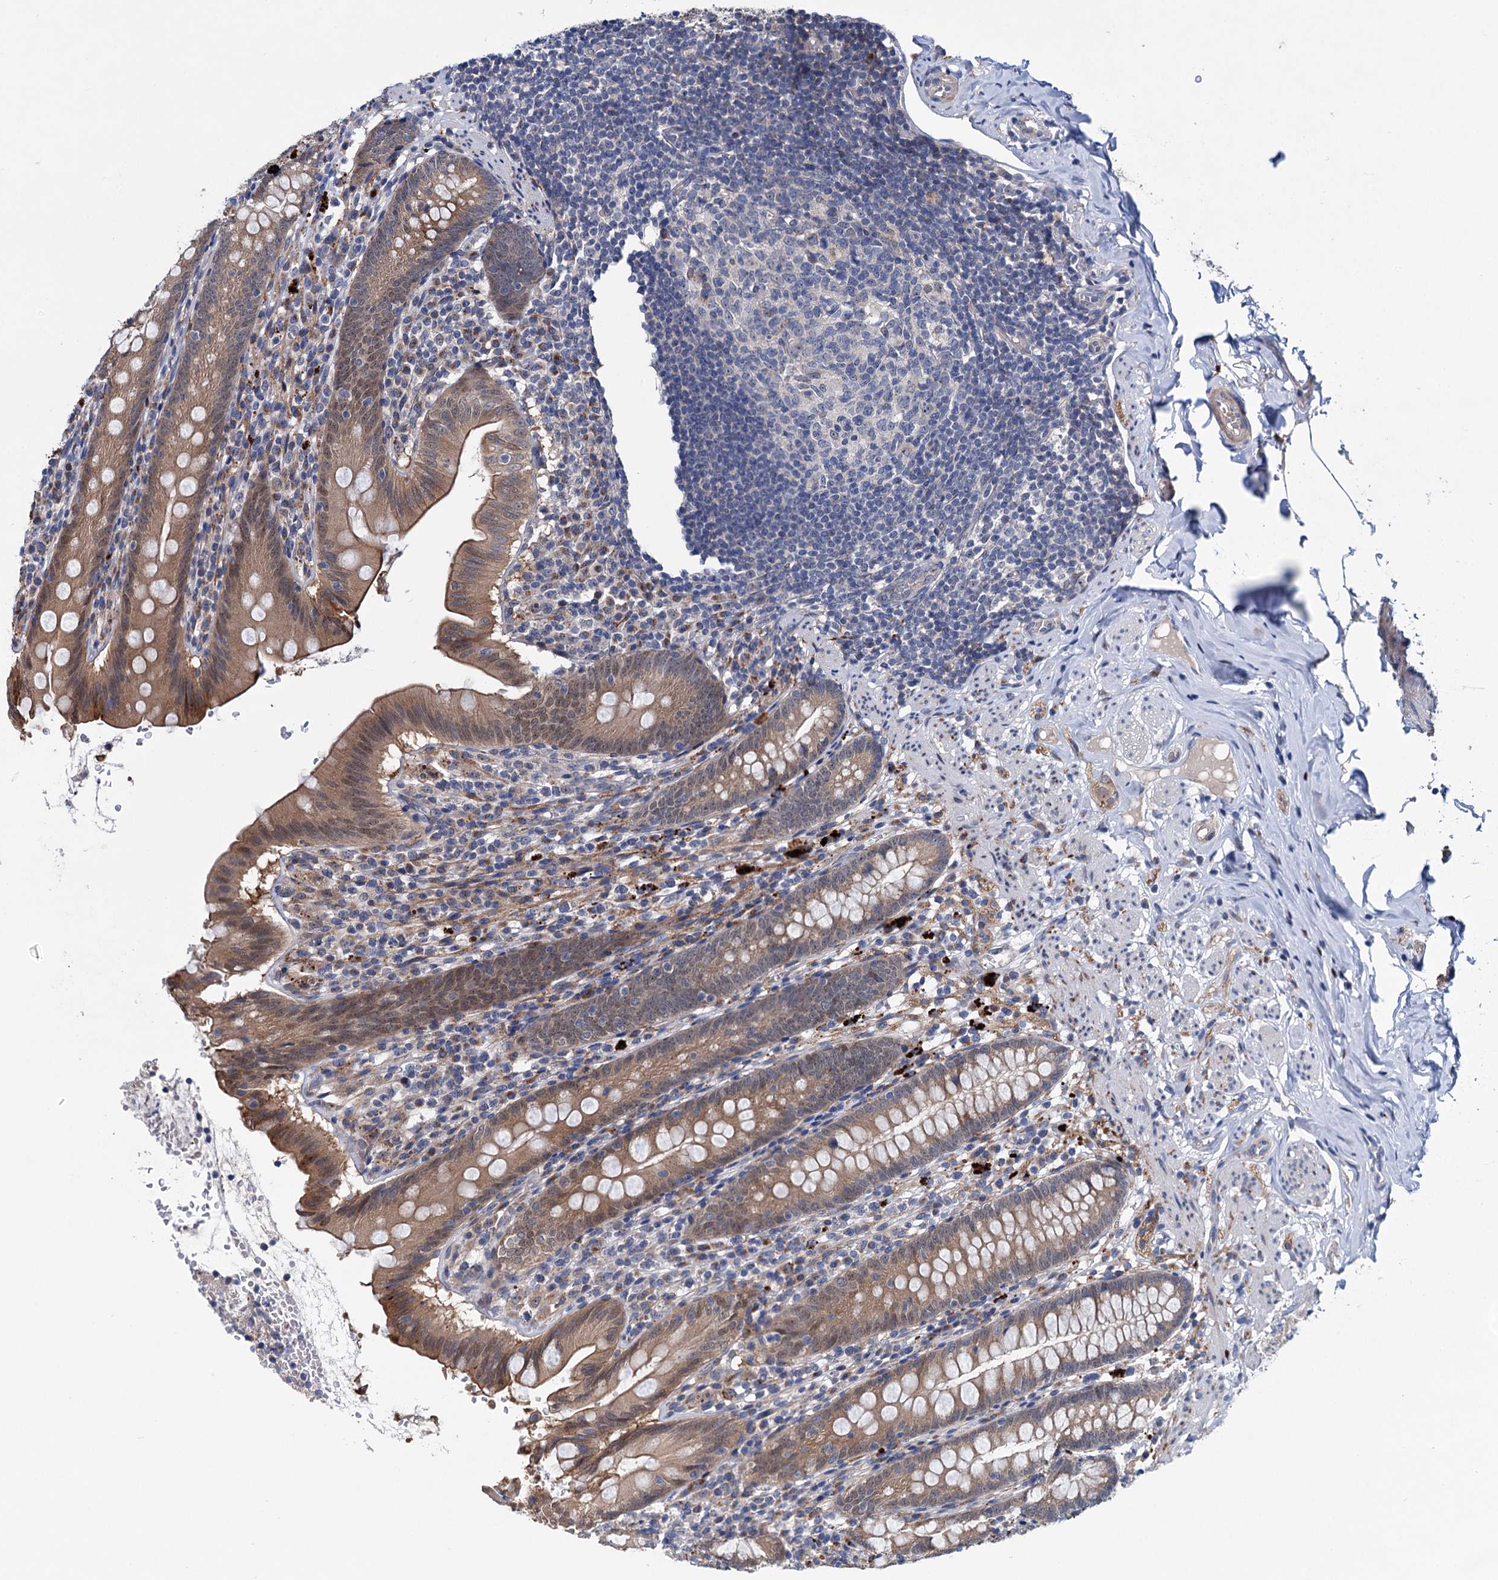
{"staining": {"intensity": "moderate", "quantity": ">75%", "location": "cytoplasmic/membranous,nuclear"}, "tissue": "appendix", "cell_type": "Glandular cells", "image_type": "normal", "snomed": [{"axis": "morphology", "description": "Normal tissue, NOS"}, {"axis": "topography", "description": "Appendix"}], "caption": "High-magnification brightfield microscopy of normal appendix stained with DAB (brown) and counterstained with hematoxylin (blue). glandular cells exhibit moderate cytoplasmic/membranous,nuclear staining is present in approximately>75% of cells. (DAB (3,3'-diaminobenzidine) = brown stain, brightfield microscopy at high magnification).", "gene": "EYA4", "patient": {"sex": "male", "age": 55}}